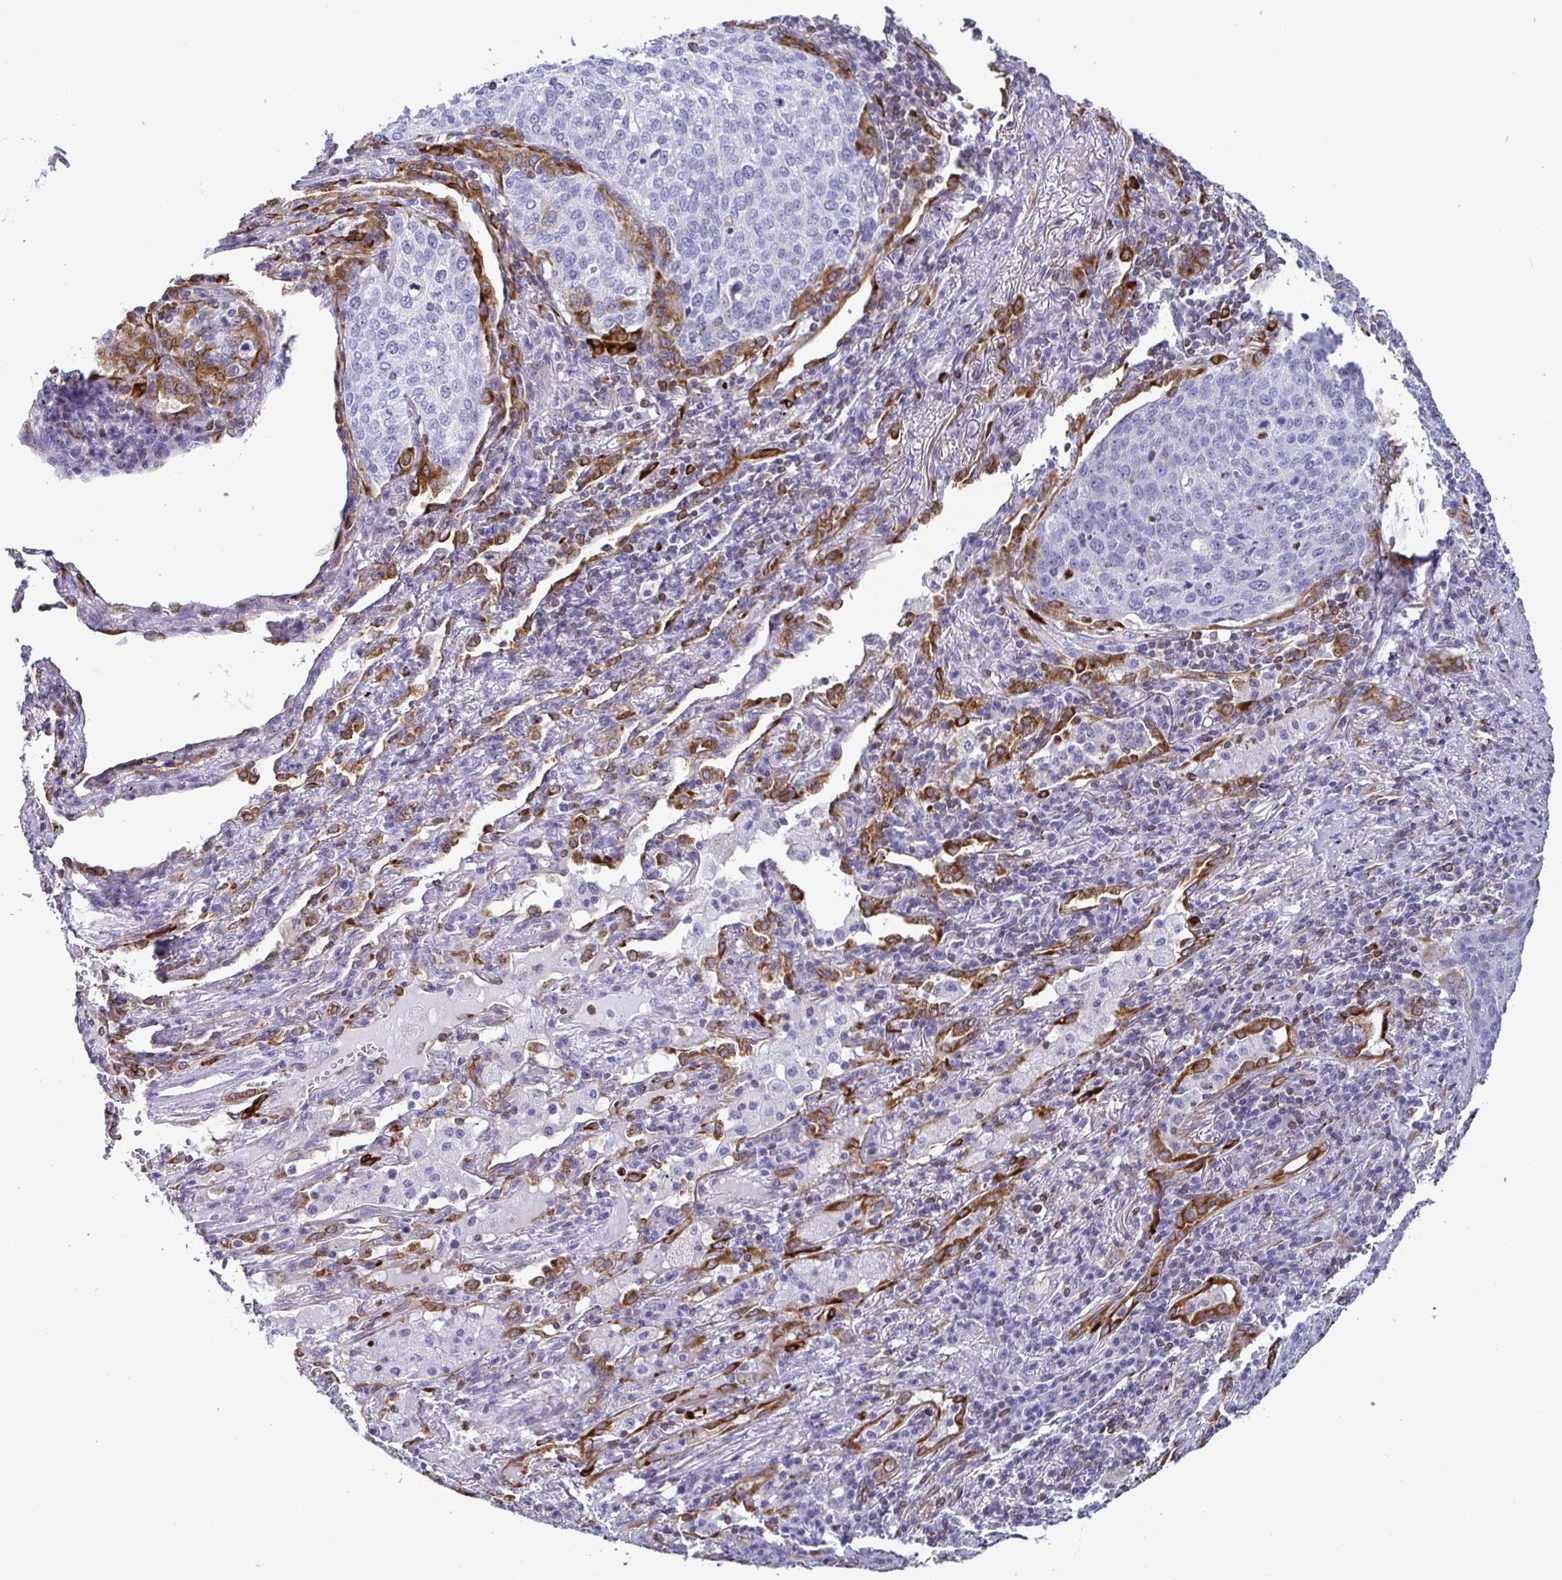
{"staining": {"intensity": "negative", "quantity": "none", "location": "none"}, "tissue": "lung cancer", "cell_type": "Tumor cells", "image_type": "cancer", "snomed": [{"axis": "morphology", "description": "Squamous cell carcinoma, NOS"}, {"axis": "topography", "description": "Lung"}], "caption": "Immunohistochemistry (IHC) histopathology image of lung cancer (squamous cell carcinoma) stained for a protein (brown), which demonstrates no positivity in tumor cells.", "gene": "TP53I11", "patient": {"sex": "male", "age": 63}}